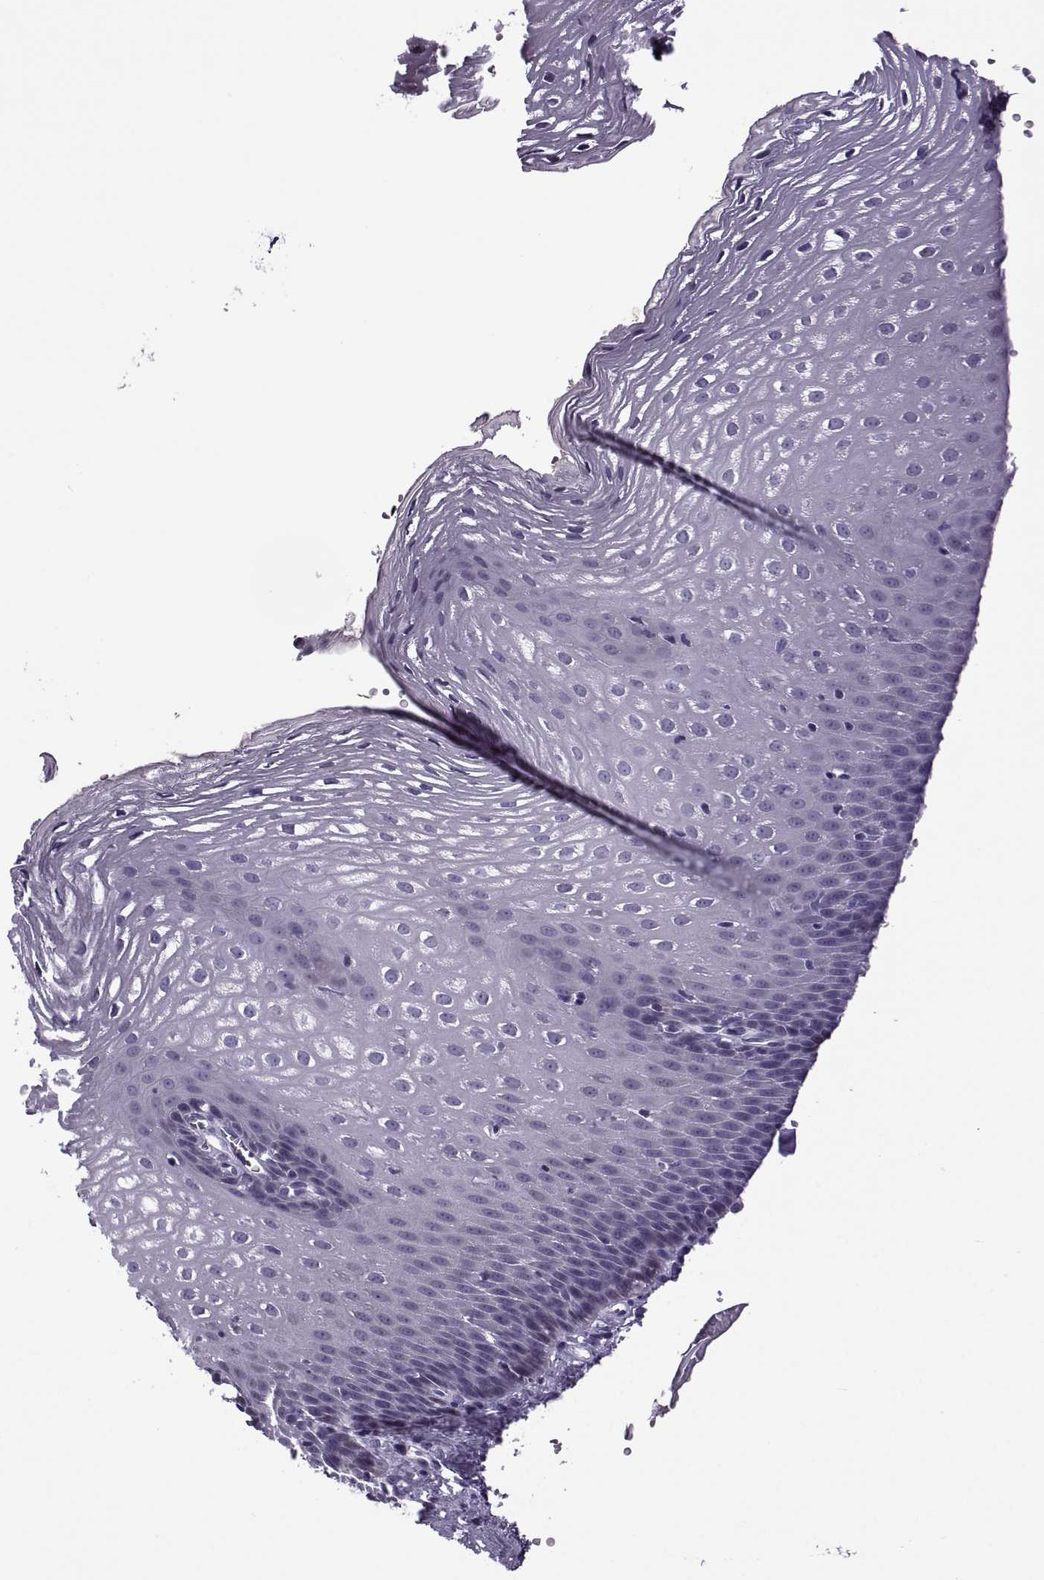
{"staining": {"intensity": "weak", "quantity": "<25%", "location": "cytoplasmic/membranous"}, "tissue": "esophagus", "cell_type": "Squamous epithelial cells", "image_type": "normal", "snomed": [{"axis": "morphology", "description": "Normal tissue, NOS"}, {"axis": "topography", "description": "Esophagus"}], "caption": "Protein analysis of benign esophagus reveals no significant positivity in squamous epithelial cells.", "gene": "OIP5", "patient": {"sex": "male", "age": 72}}